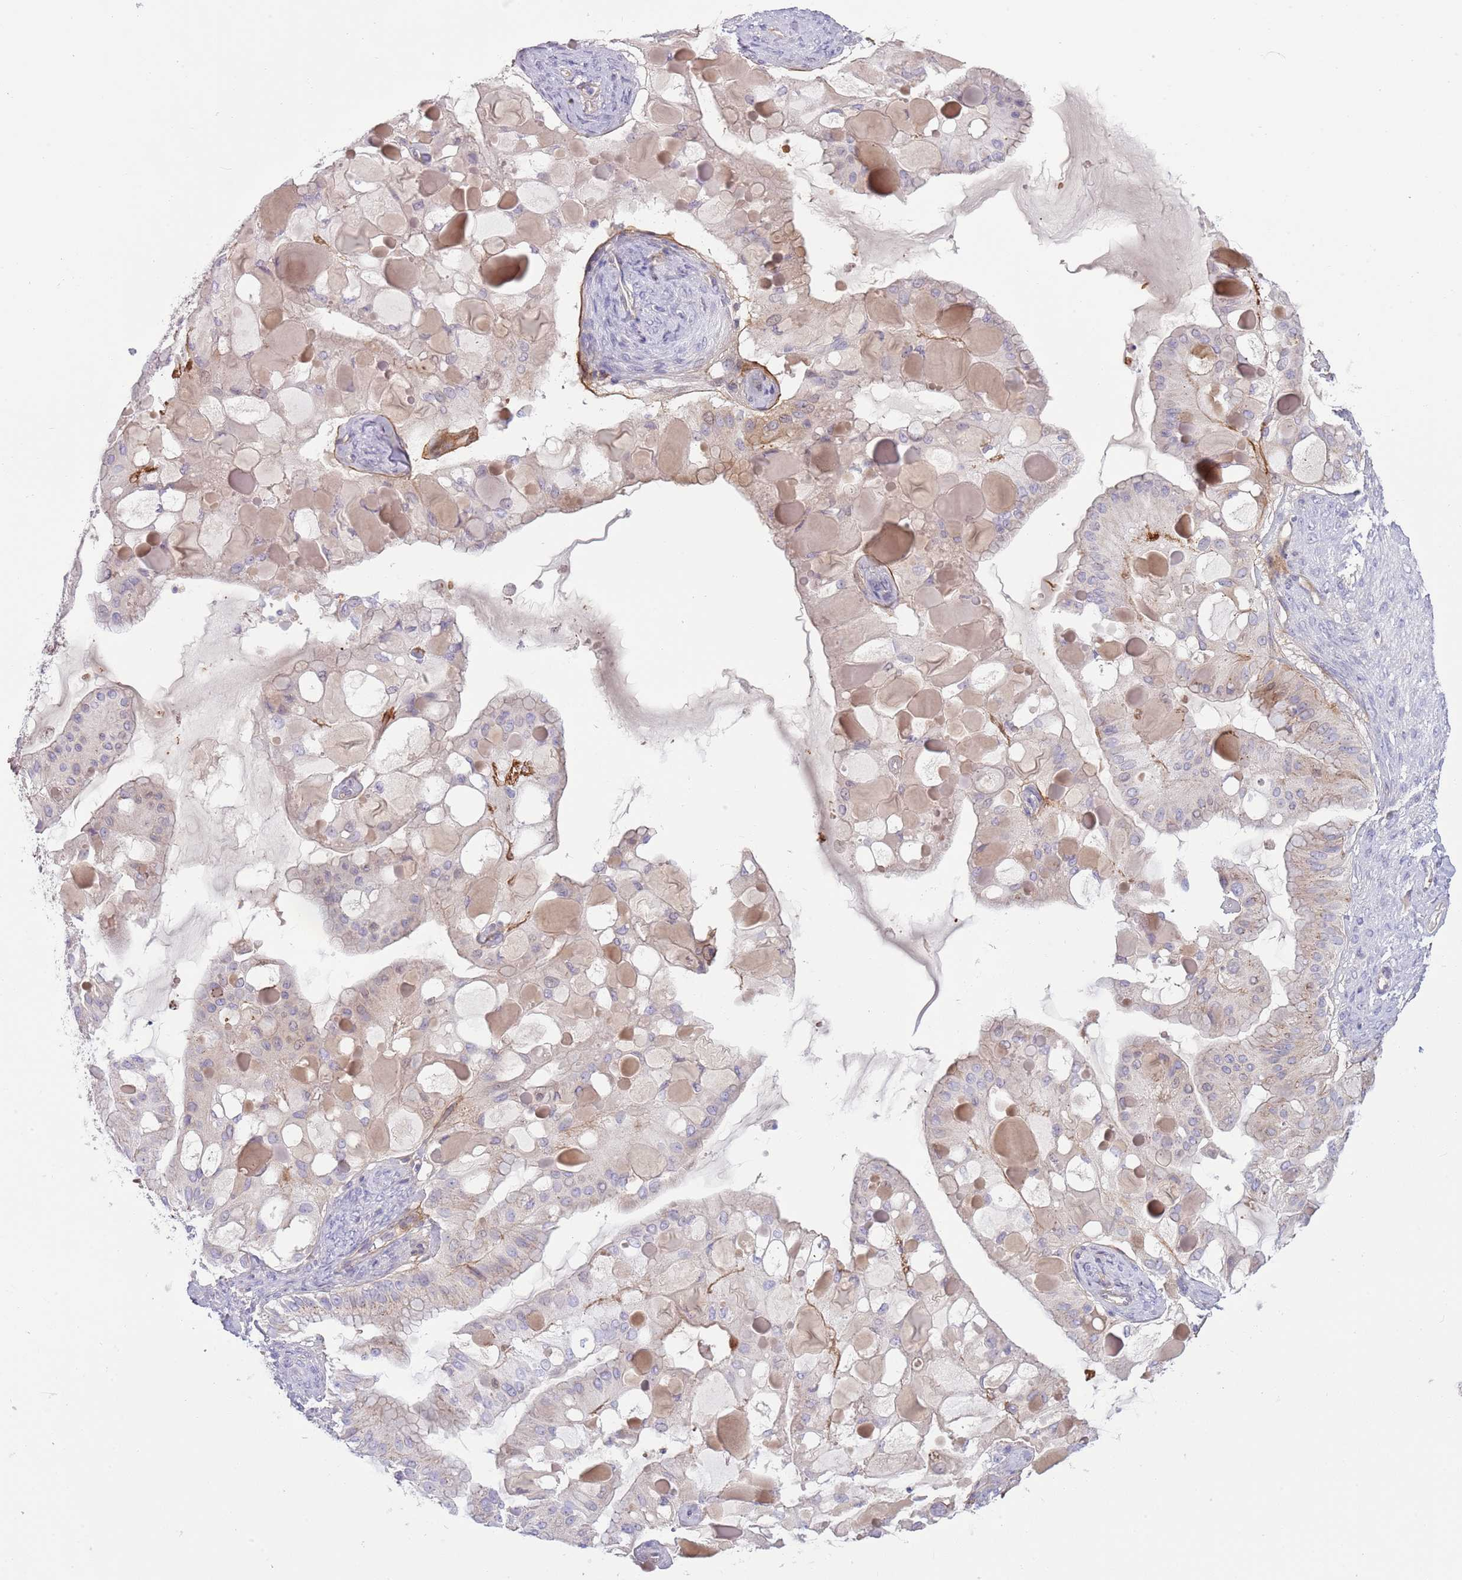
{"staining": {"intensity": "weak", "quantity": "25%-75%", "location": "cytoplasmic/membranous"}, "tissue": "ovarian cancer", "cell_type": "Tumor cells", "image_type": "cancer", "snomed": [{"axis": "morphology", "description": "Cystadenocarcinoma, mucinous, NOS"}, {"axis": "topography", "description": "Ovary"}], "caption": "IHC of human ovarian cancer displays low levels of weak cytoplasmic/membranous expression in approximately 25%-75% of tumor cells.", "gene": "TINAGL1", "patient": {"sex": "female", "age": 61}}